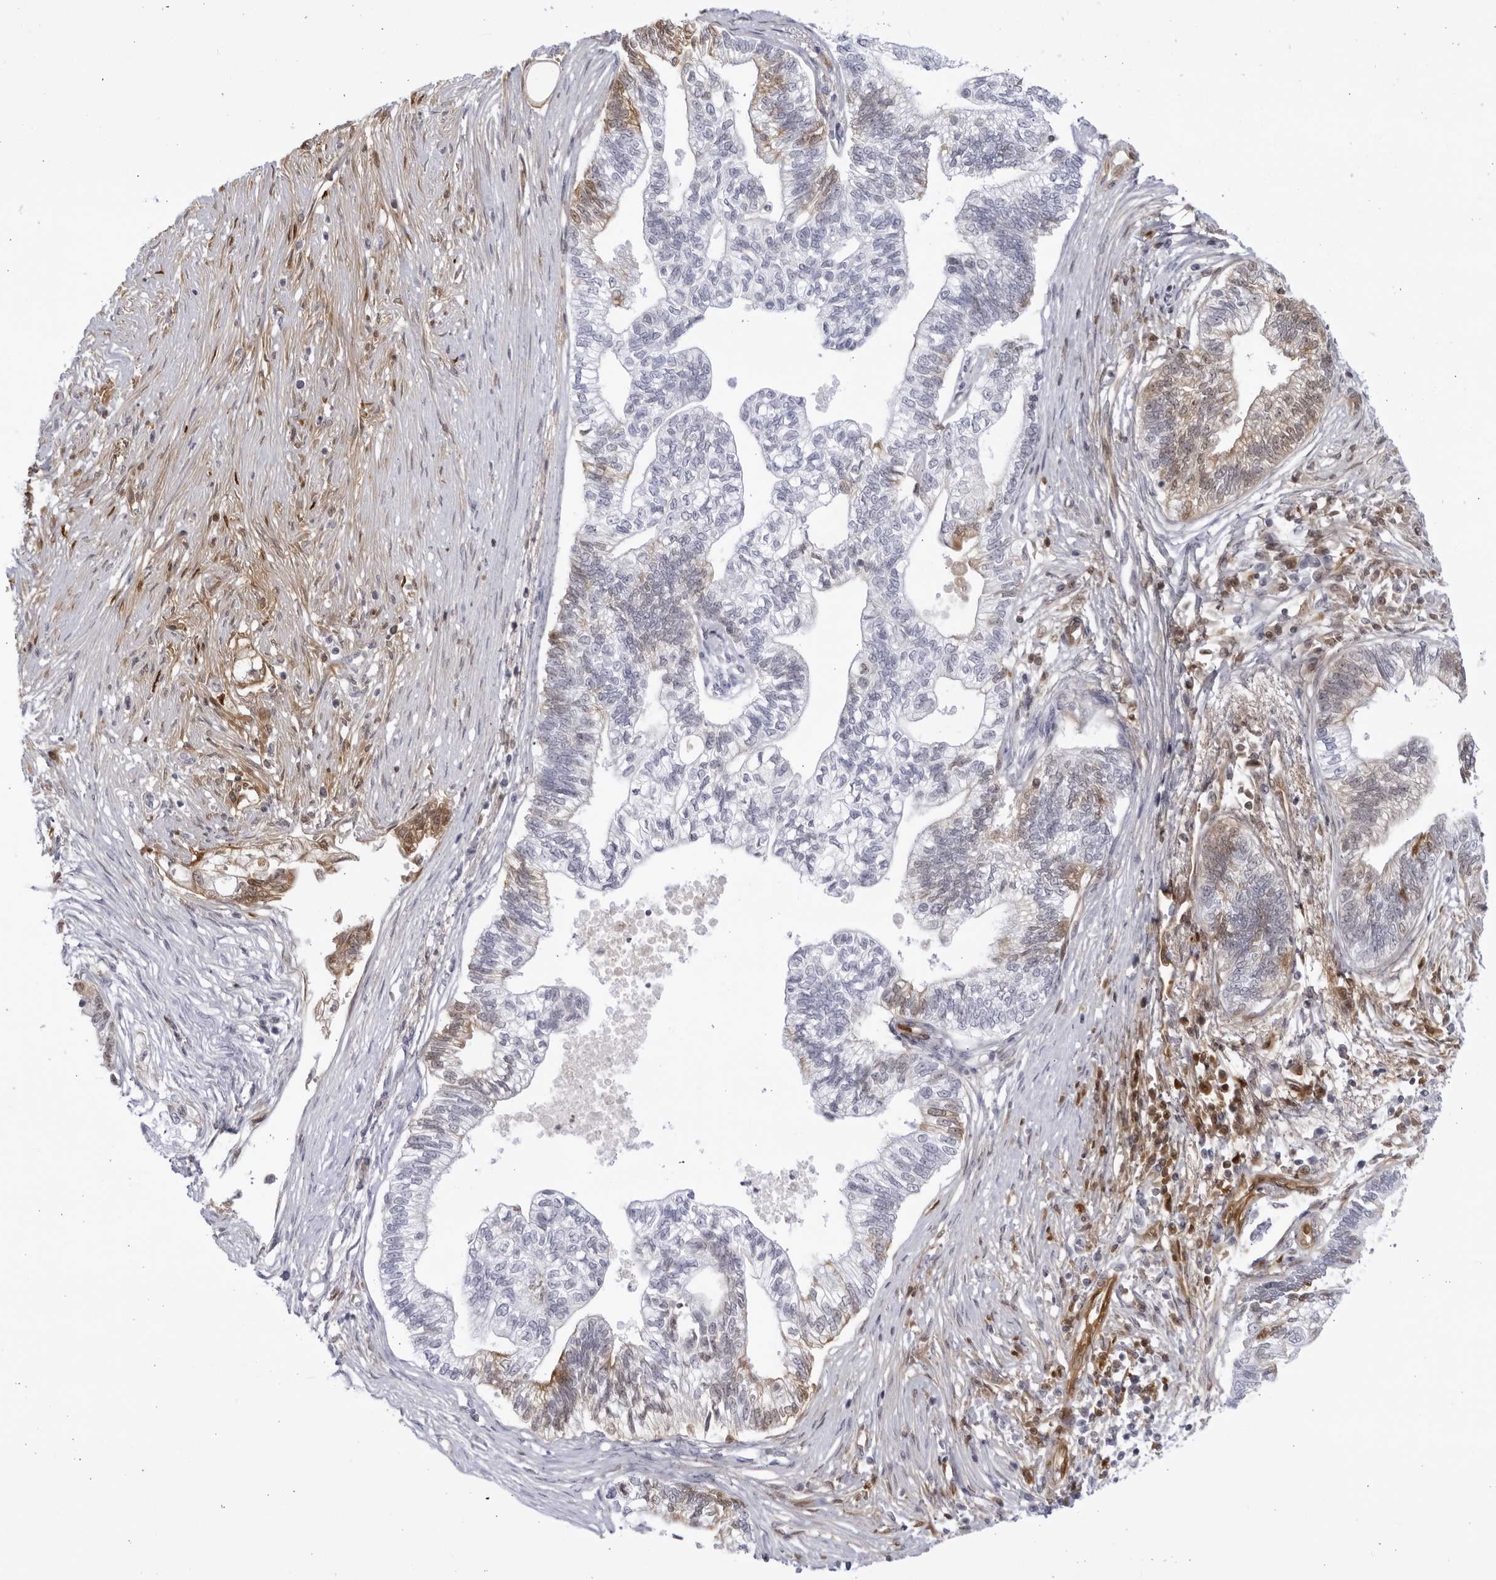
{"staining": {"intensity": "weak", "quantity": "<25%", "location": "cytoplasmic/membranous,nuclear"}, "tissue": "pancreatic cancer", "cell_type": "Tumor cells", "image_type": "cancer", "snomed": [{"axis": "morphology", "description": "Adenocarcinoma, NOS"}, {"axis": "topography", "description": "Pancreas"}], "caption": "IHC micrograph of neoplastic tissue: adenocarcinoma (pancreatic) stained with DAB (3,3'-diaminobenzidine) shows no significant protein expression in tumor cells.", "gene": "CNBD1", "patient": {"sex": "male", "age": 72}}